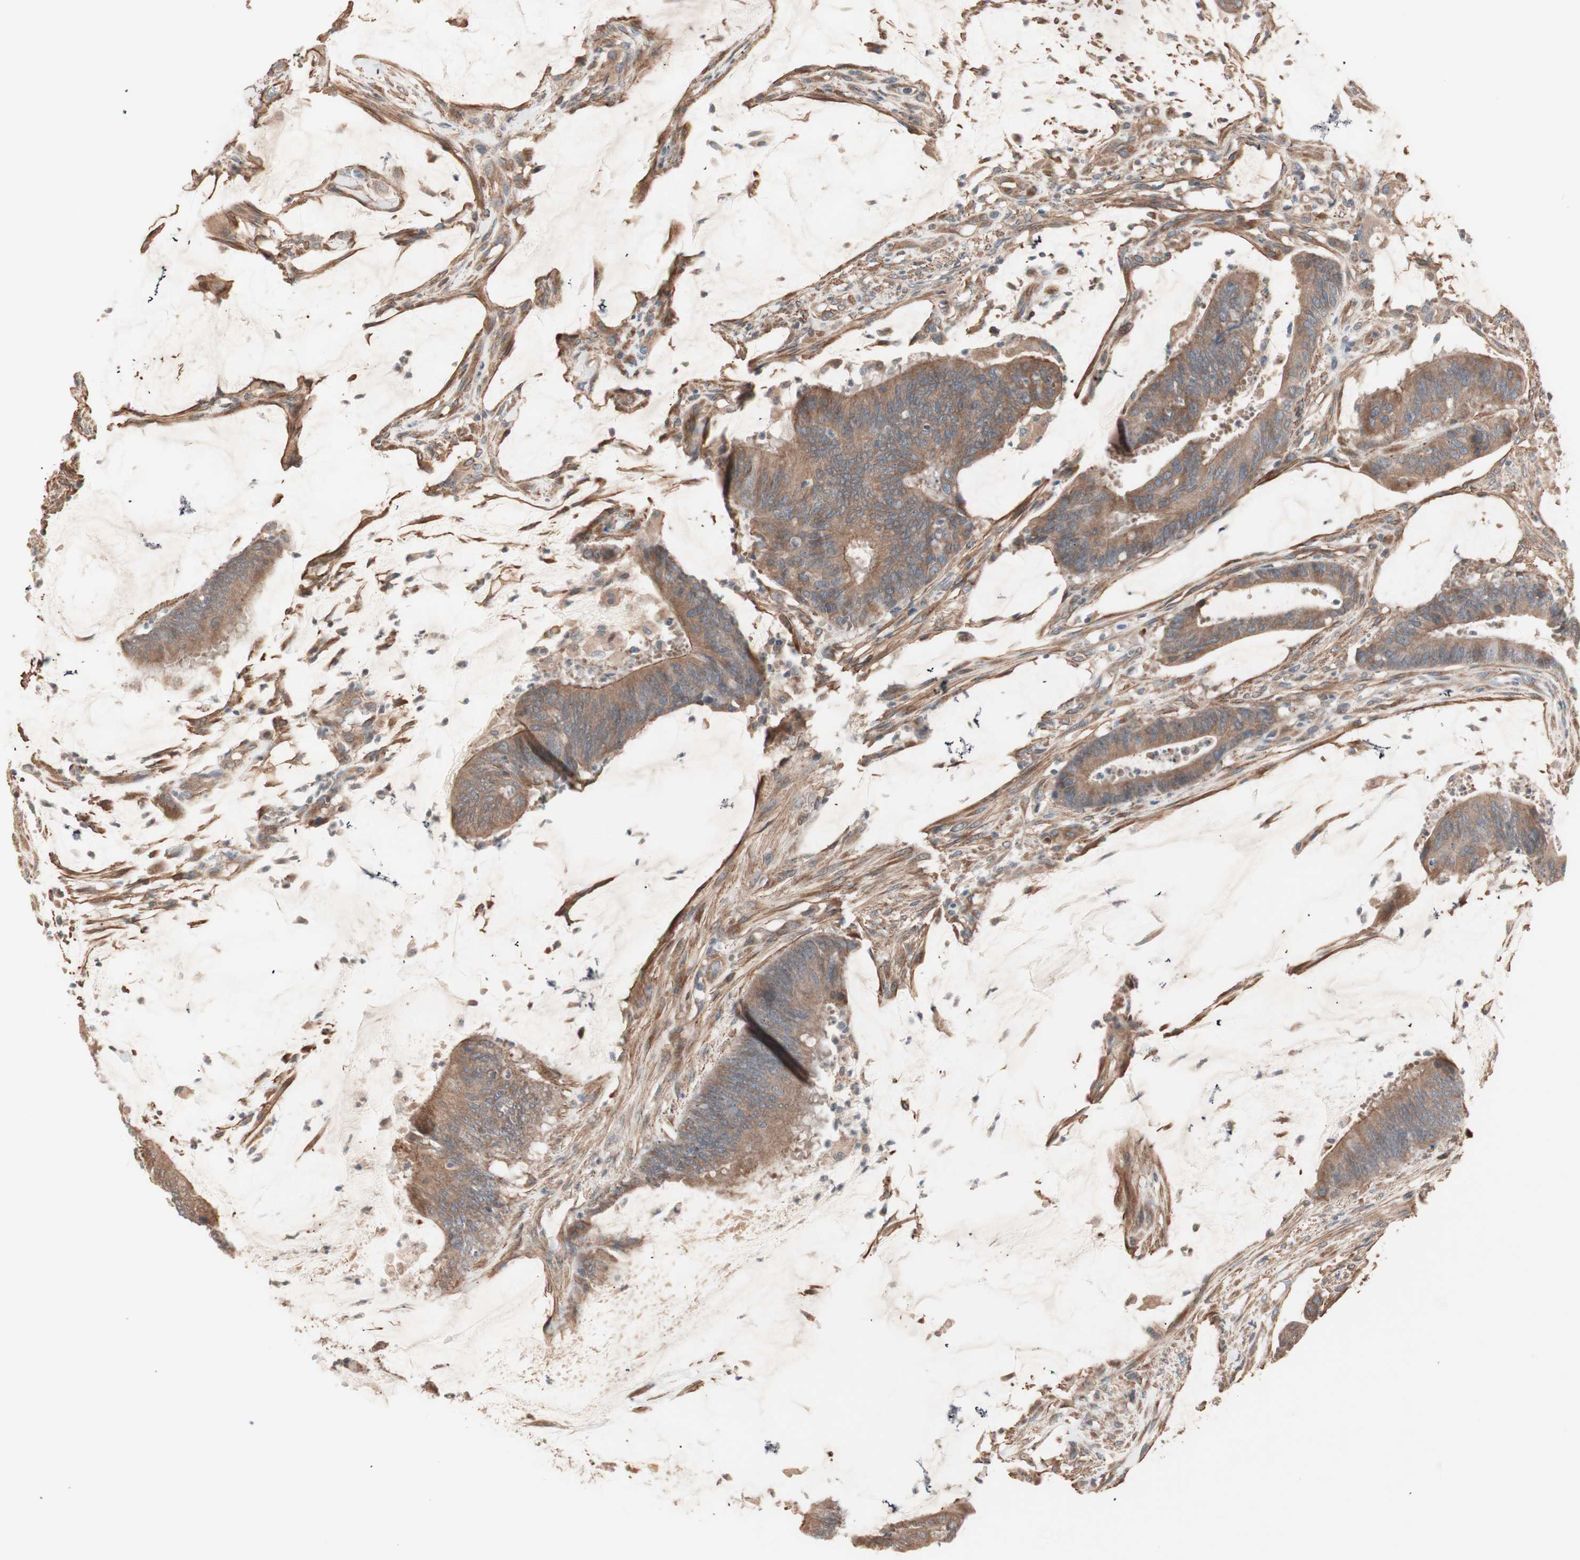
{"staining": {"intensity": "moderate", "quantity": ">75%", "location": "cytoplasmic/membranous"}, "tissue": "colorectal cancer", "cell_type": "Tumor cells", "image_type": "cancer", "snomed": [{"axis": "morphology", "description": "Adenocarcinoma, NOS"}, {"axis": "topography", "description": "Rectum"}], "caption": "Immunohistochemistry (IHC) staining of colorectal adenocarcinoma, which demonstrates medium levels of moderate cytoplasmic/membranous expression in approximately >75% of tumor cells indicating moderate cytoplasmic/membranous protein staining. The staining was performed using DAB (brown) for protein detection and nuclei were counterstained in hematoxylin (blue).", "gene": "ALG5", "patient": {"sex": "female", "age": 66}}